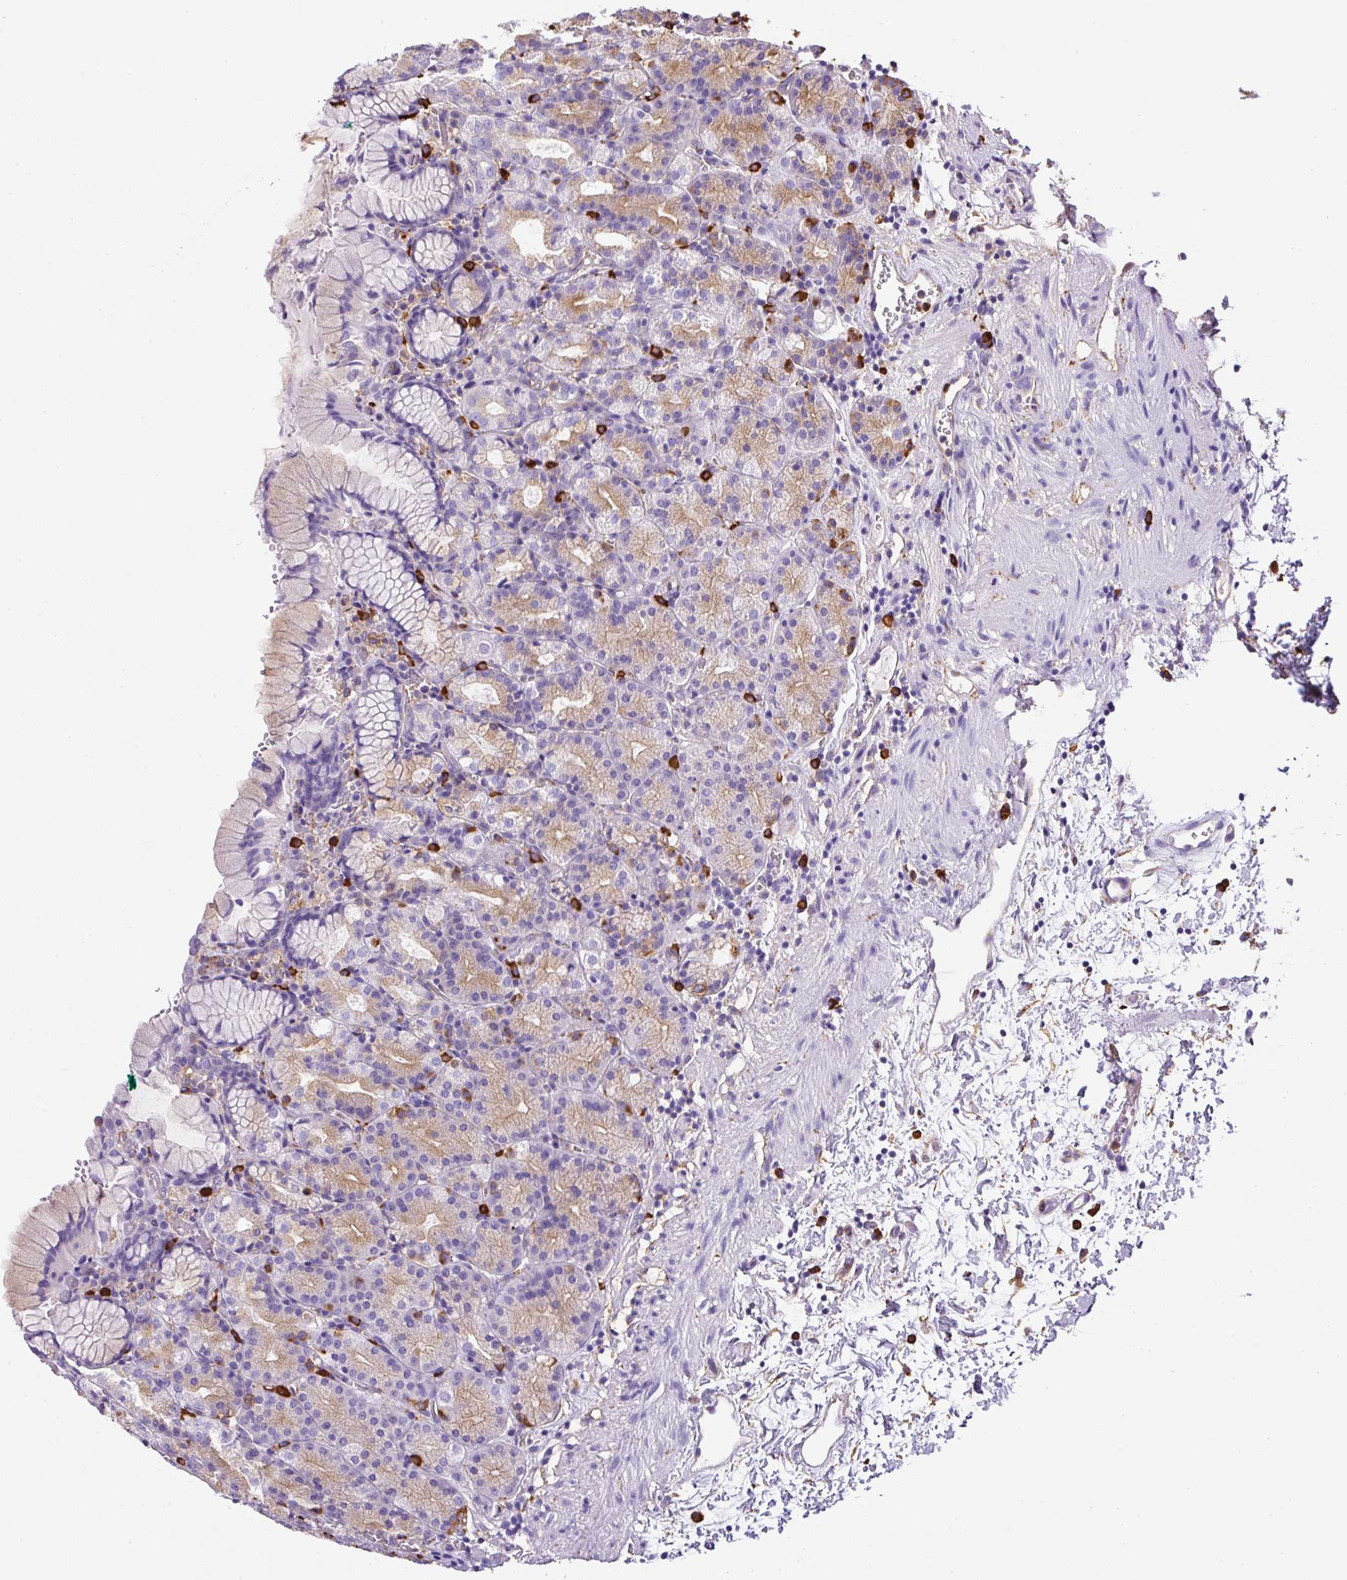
{"staining": {"intensity": "weak", "quantity": "<25%", "location": "cytoplasmic/membranous"}, "tissue": "stomach", "cell_type": "Glandular cells", "image_type": "normal", "snomed": [{"axis": "morphology", "description": "Normal tissue, NOS"}, {"axis": "topography", "description": "Stomach, upper"}], "caption": "IHC of unremarkable human stomach reveals no expression in glandular cells.", "gene": "MAGEB5", "patient": {"sex": "female", "age": 81}}